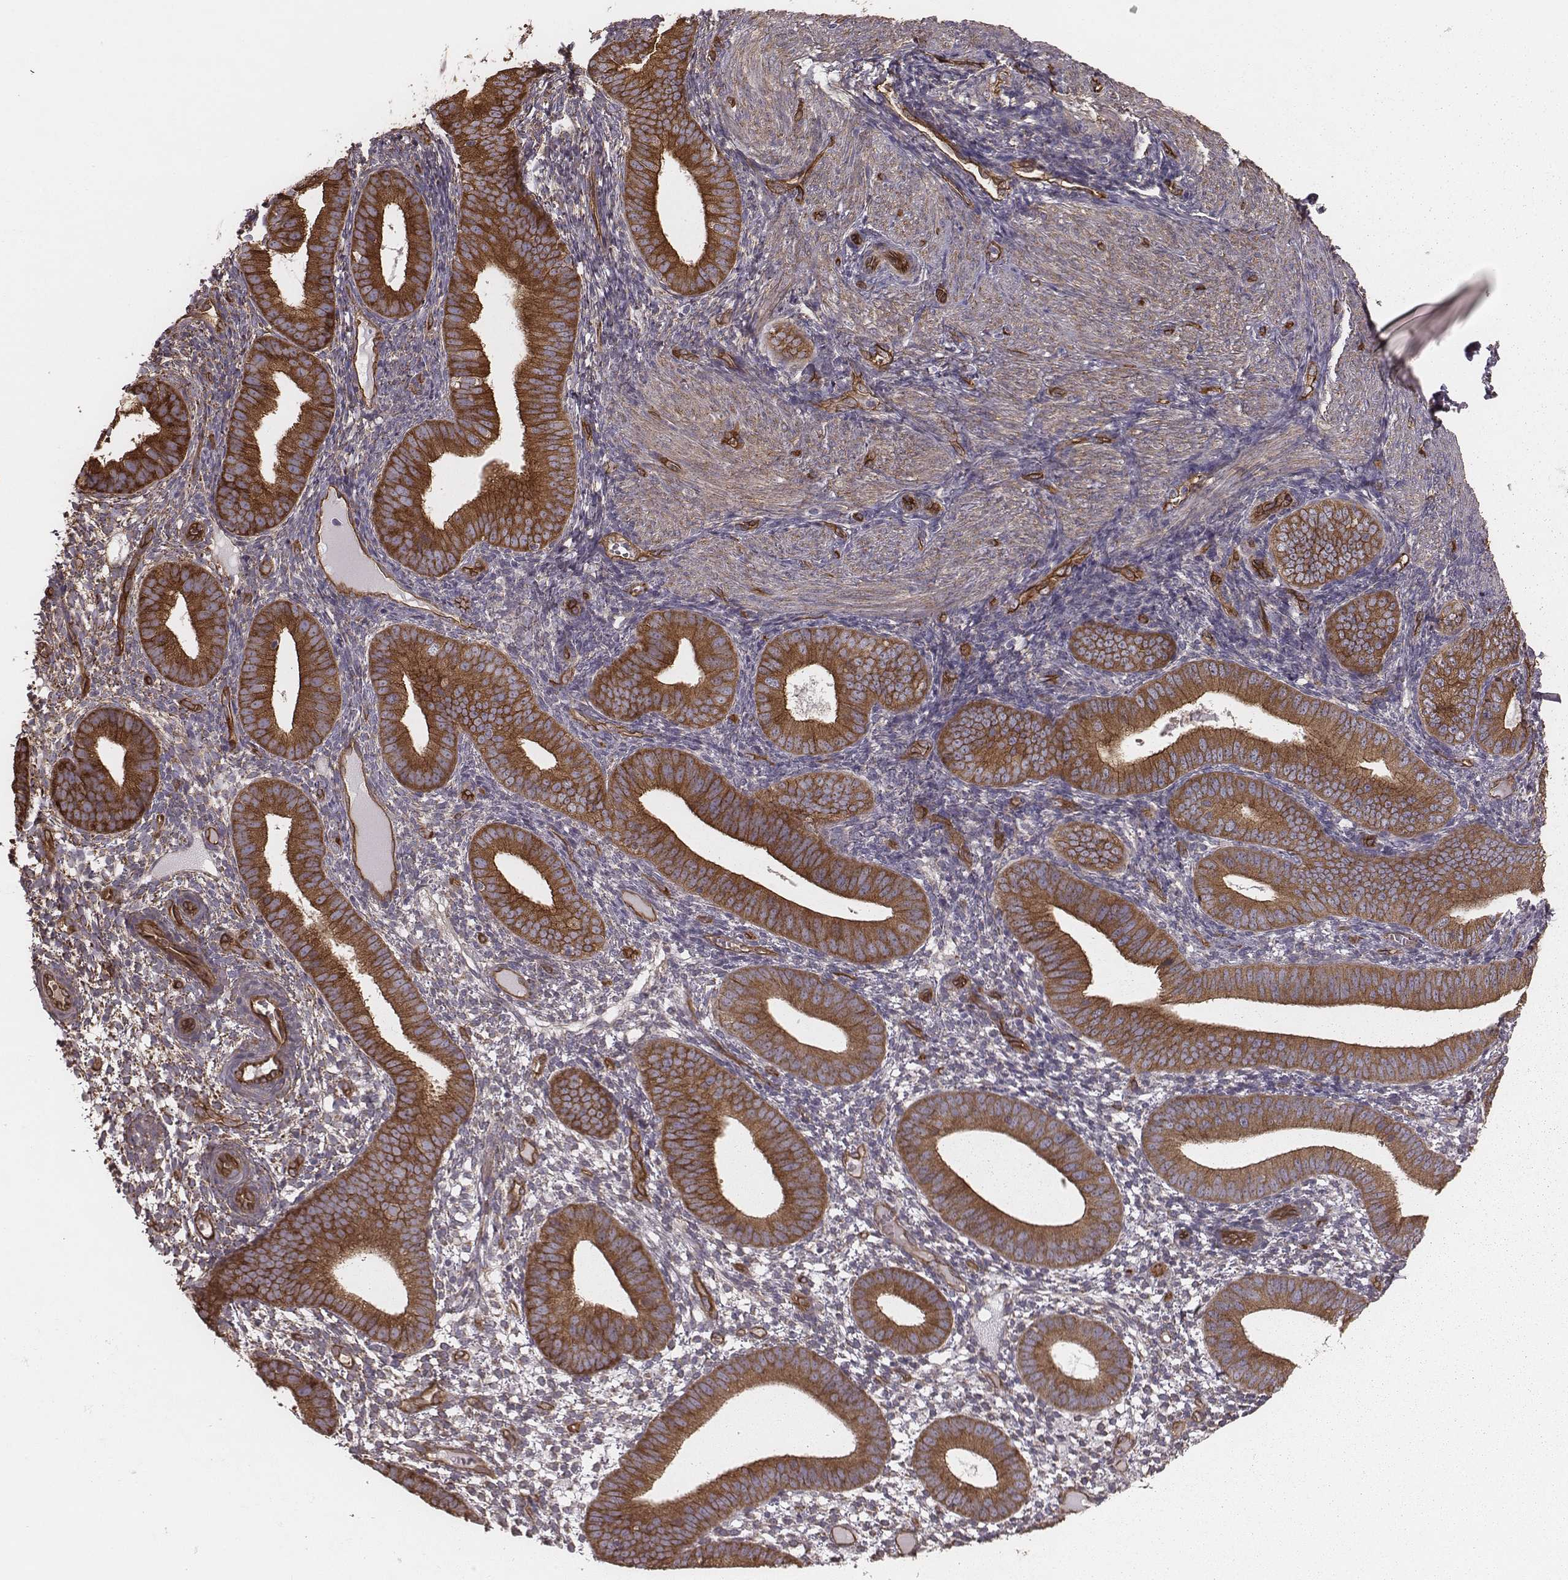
{"staining": {"intensity": "weak", "quantity": "<25%", "location": "cytoplasmic/membranous"}, "tissue": "endometrium", "cell_type": "Cells in endometrial stroma", "image_type": "normal", "snomed": [{"axis": "morphology", "description": "Normal tissue, NOS"}, {"axis": "topography", "description": "Endometrium"}], "caption": "Immunohistochemistry of normal human endometrium displays no positivity in cells in endometrial stroma. (DAB IHC, high magnification).", "gene": "PALMD", "patient": {"sex": "female", "age": 39}}